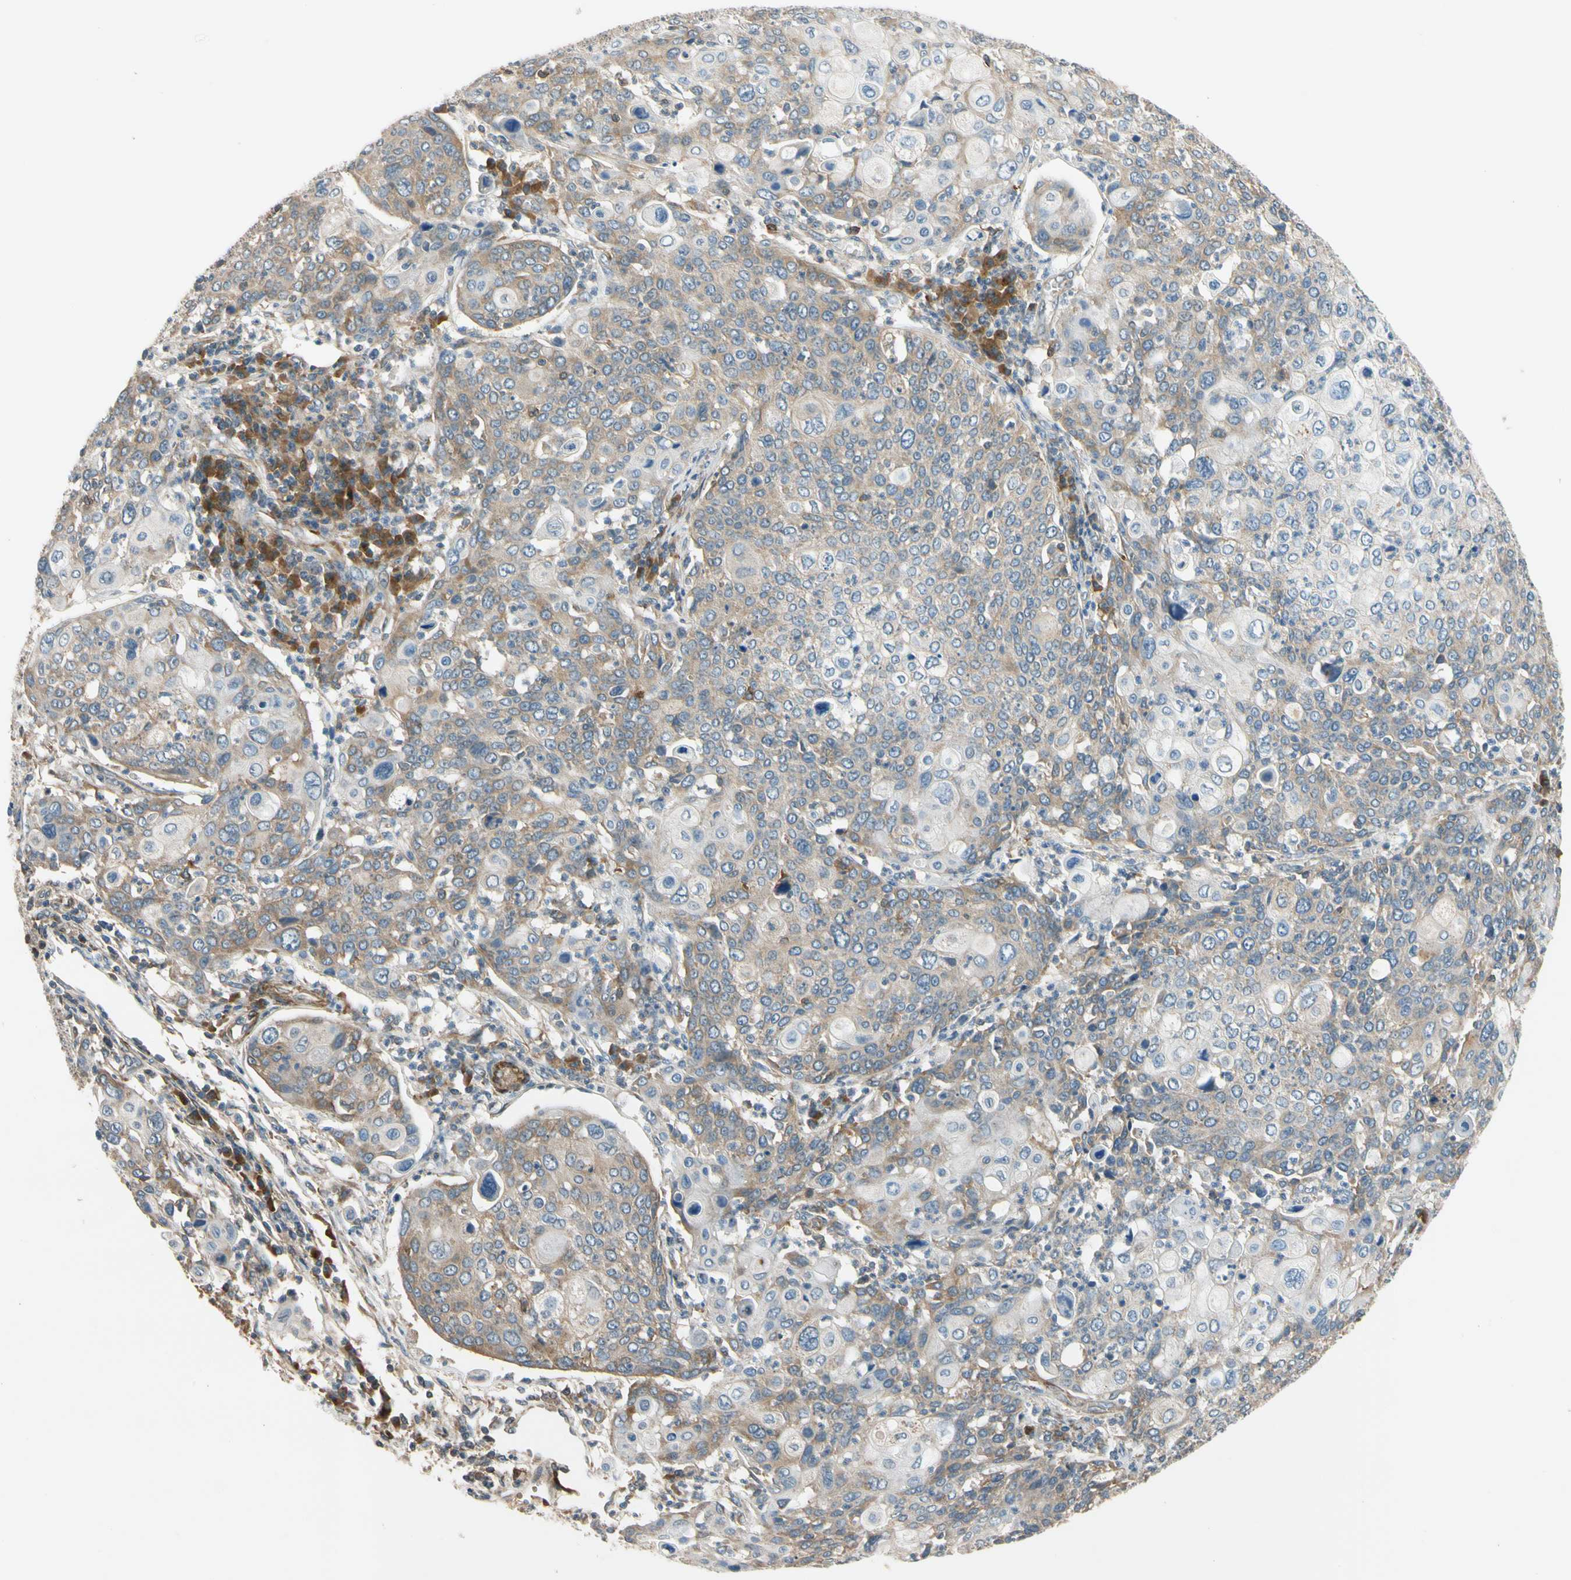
{"staining": {"intensity": "weak", "quantity": ">75%", "location": "cytoplasmic/membranous"}, "tissue": "cervical cancer", "cell_type": "Tumor cells", "image_type": "cancer", "snomed": [{"axis": "morphology", "description": "Squamous cell carcinoma, NOS"}, {"axis": "topography", "description": "Cervix"}], "caption": "Protein expression by immunohistochemistry (IHC) demonstrates weak cytoplasmic/membranous expression in about >75% of tumor cells in squamous cell carcinoma (cervical).", "gene": "MST1R", "patient": {"sex": "female", "age": 40}}